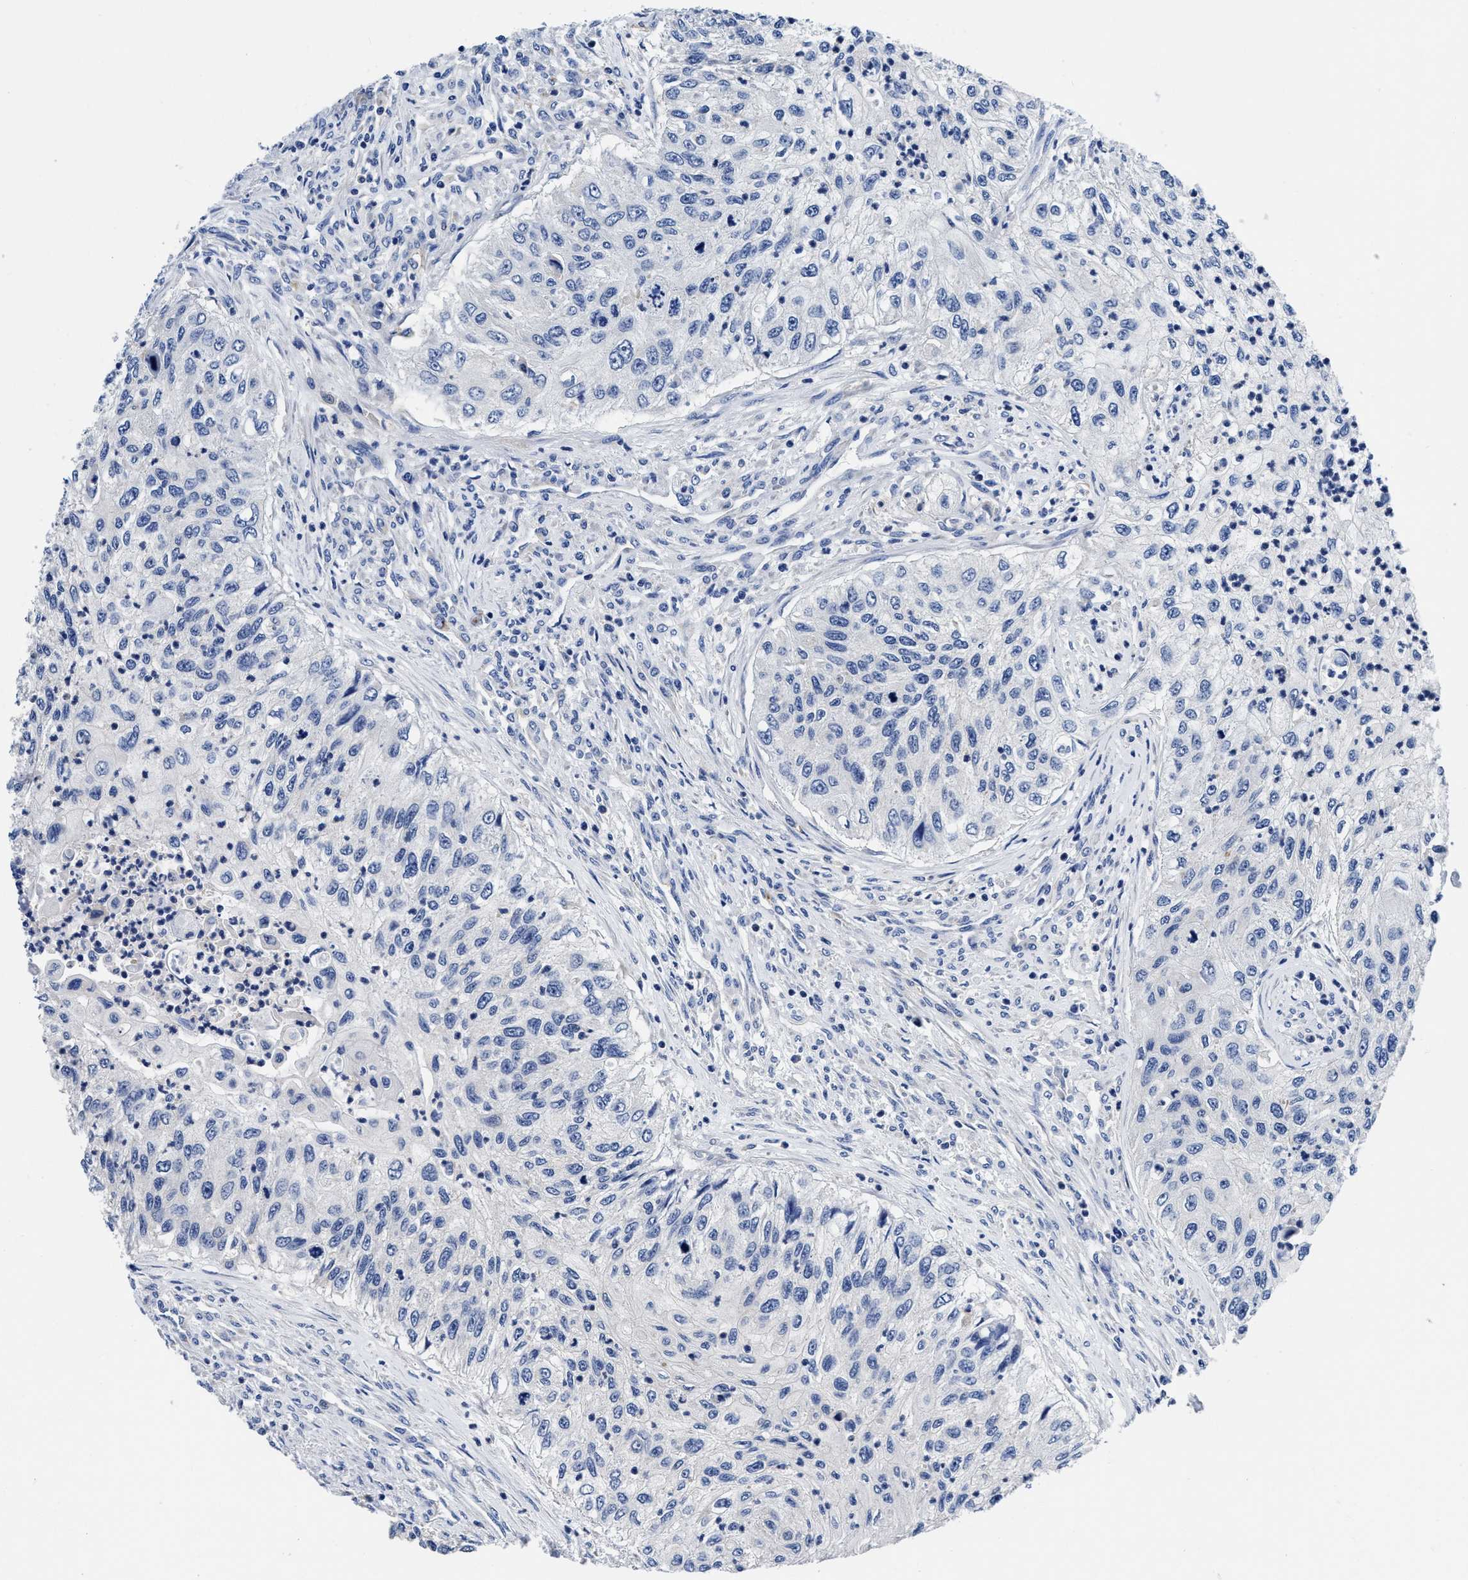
{"staining": {"intensity": "negative", "quantity": "none", "location": "none"}, "tissue": "urothelial cancer", "cell_type": "Tumor cells", "image_type": "cancer", "snomed": [{"axis": "morphology", "description": "Urothelial carcinoma, High grade"}, {"axis": "topography", "description": "Urinary bladder"}], "caption": "Immunohistochemistry (IHC) image of neoplastic tissue: urothelial cancer stained with DAB demonstrates no significant protein positivity in tumor cells. Nuclei are stained in blue.", "gene": "SLC35F1", "patient": {"sex": "female", "age": 60}}